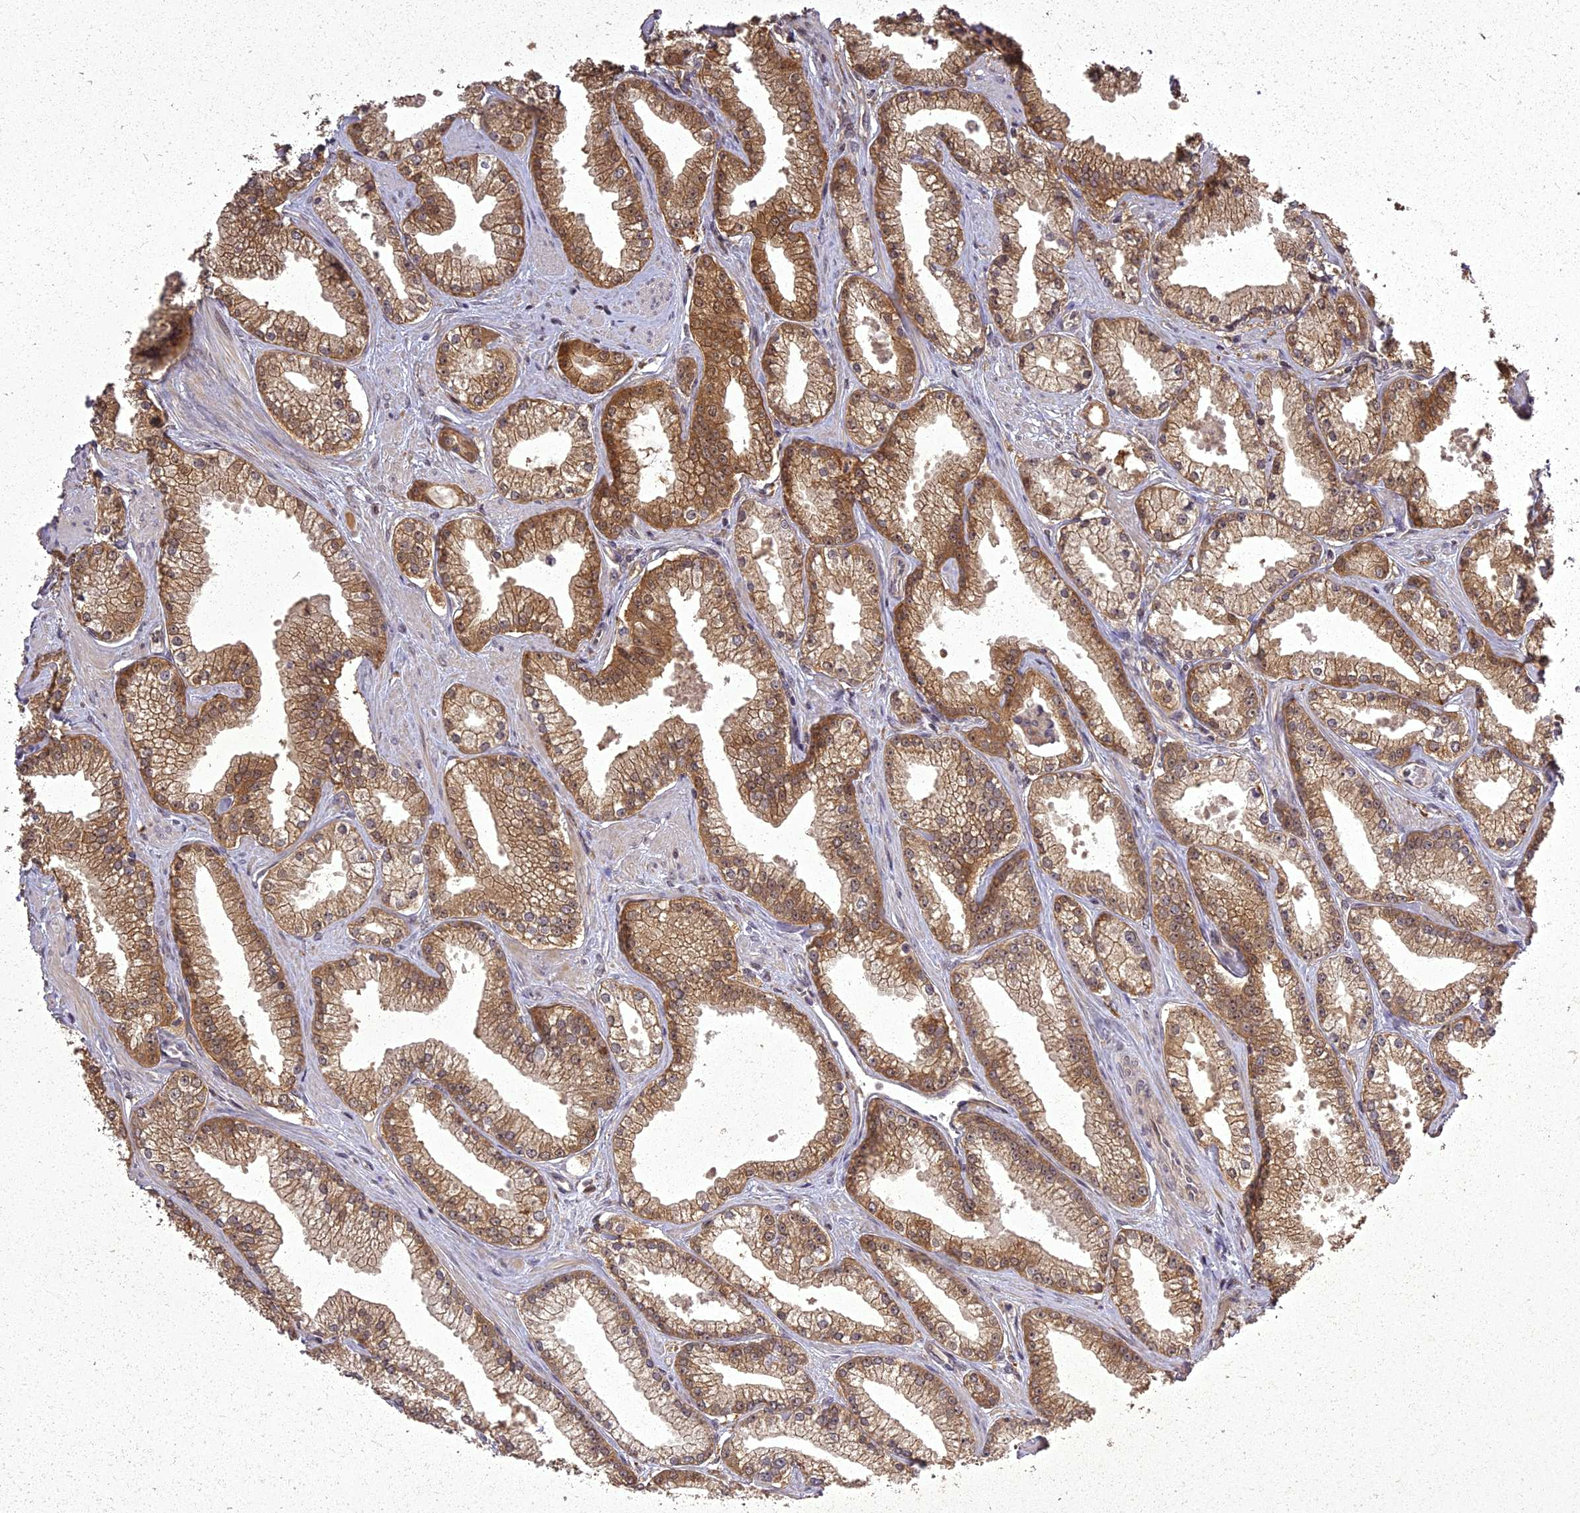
{"staining": {"intensity": "moderate", "quantity": ">75%", "location": "cytoplasmic/membranous,nuclear"}, "tissue": "prostate cancer", "cell_type": "Tumor cells", "image_type": "cancer", "snomed": [{"axis": "morphology", "description": "Adenocarcinoma, High grade"}, {"axis": "topography", "description": "Prostate"}], "caption": "Protein expression analysis of human adenocarcinoma (high-grade) (prostate) reveals moderate cytoplasmic/membranous and nuclear expression in approximately >75% of tumor cells. (brown staining indicates protein expression, while blue staining denotes nuclei).", "gene": "ING5", "patient": {"sex": "male", "age": 67}}